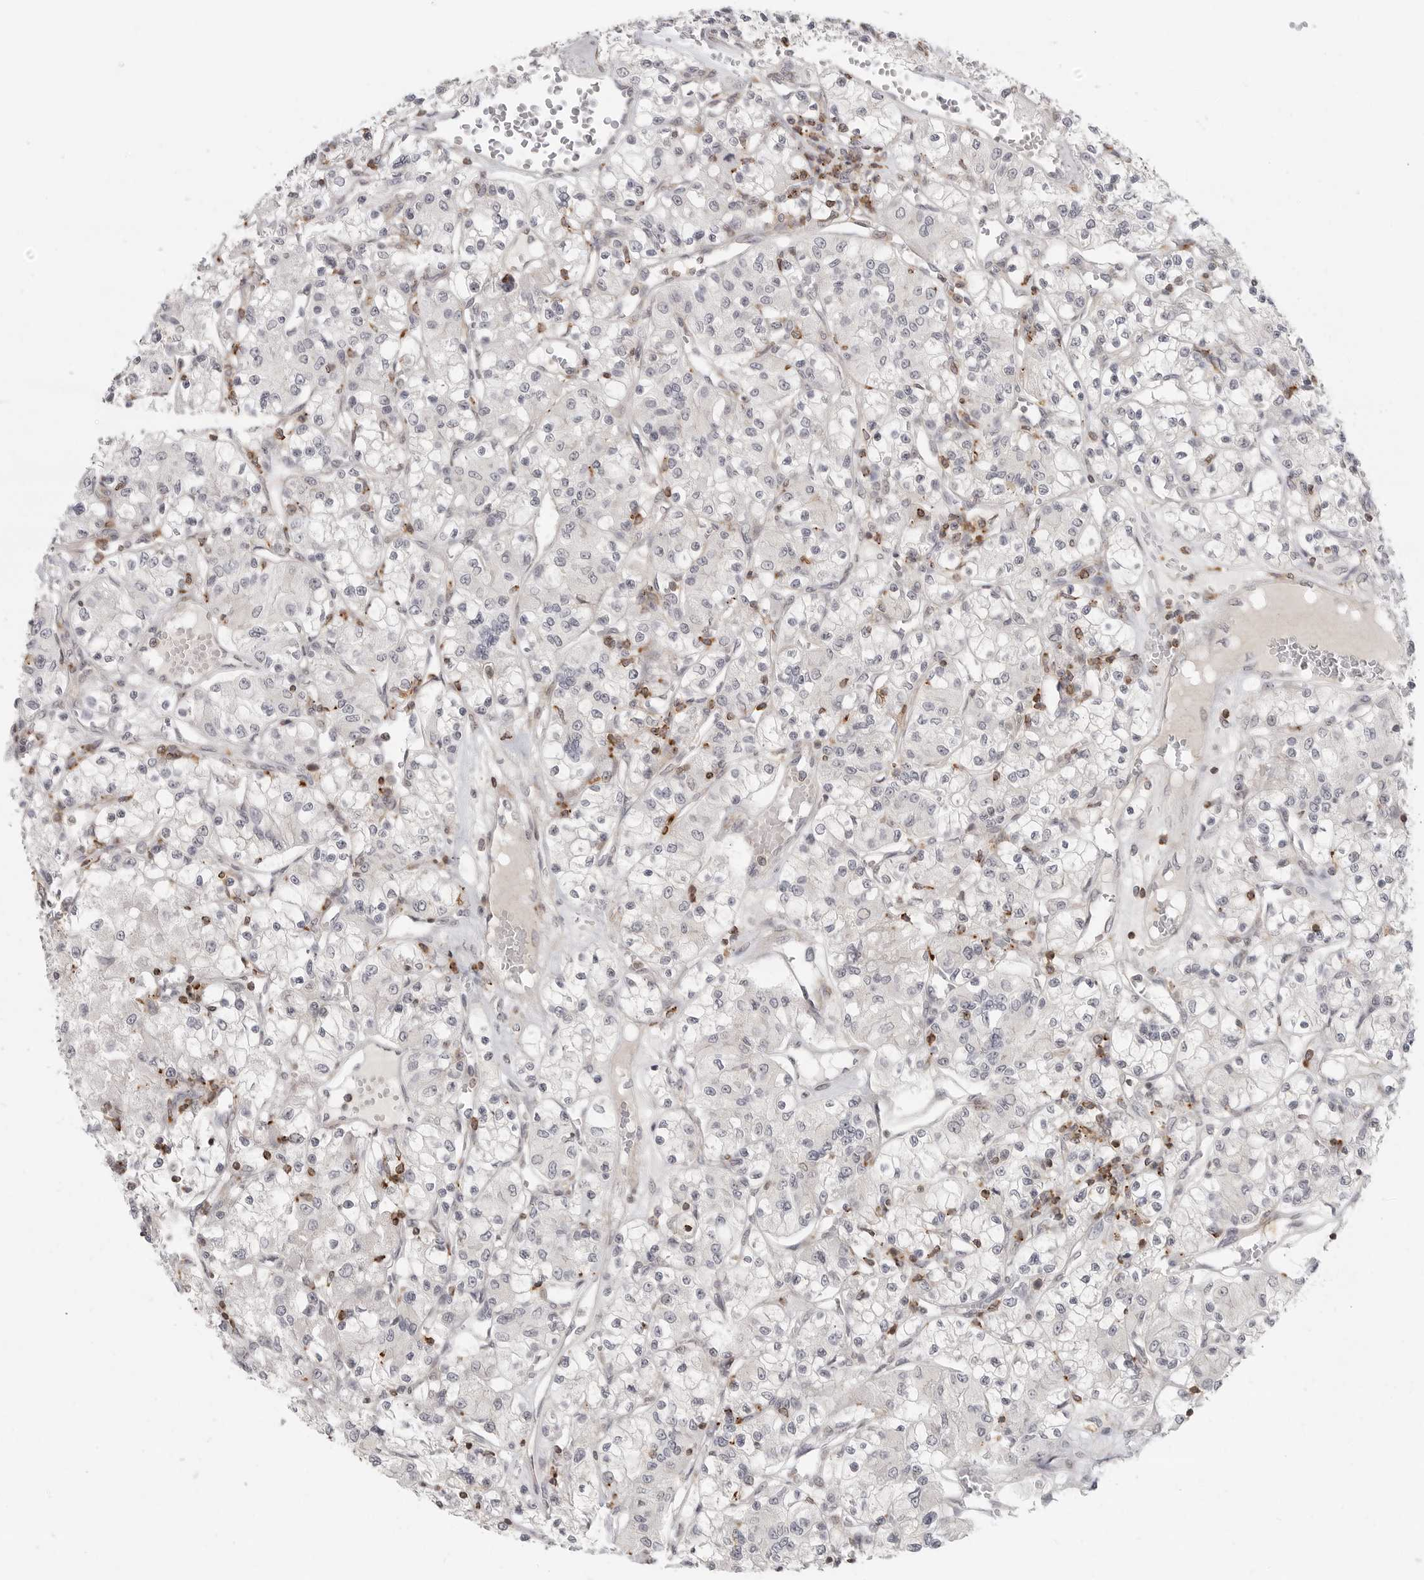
{"staining": {"intensity": "negative", "quantity": "none", "location": "none"}, "tissue": "renal cancer", "cell_type": "Tumor cells", "image_type": "cancer", "snomed": [{"axis": "morphology", "description": "Adenocarcinoma, NOS"}, {"axis": "topography", "description": "Kidney"}], "caption": "There is no significant staining in tumor cells of renal cancer.", "gene": "SH3KBP1", "patient": {"sex": "female", "age": 59}}